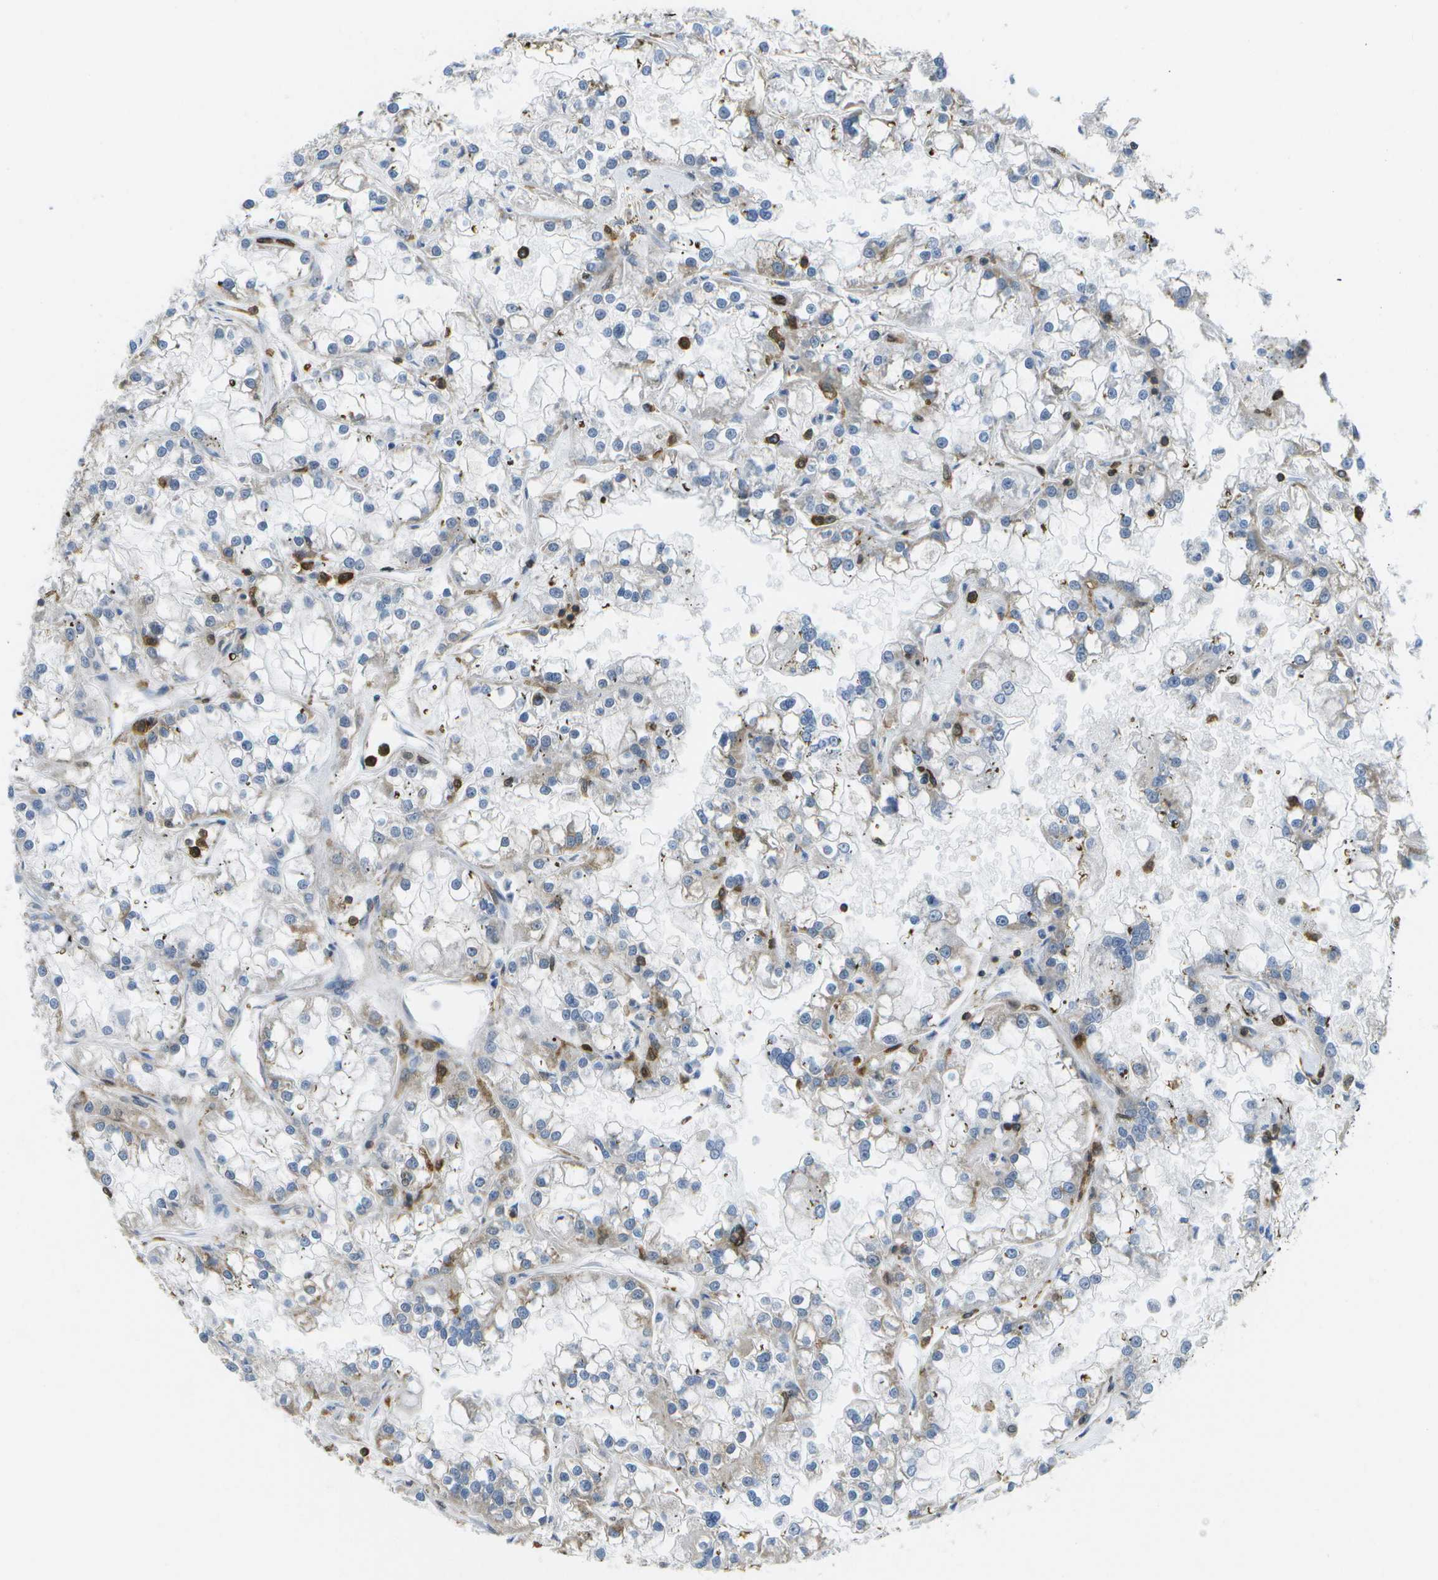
{"staining": {"intensity": "negative", "quantity": "none", "location": "none"}, "tissue": "renal cancer", "cell_type": "Tumor cells", "image_type": "cancer", "snomed": [{"axis": "morphology", "description": "Adenocarcinoma, NOS"}, {"axis": "topography", "description": "Kidney"}], "caption": "Photomicrograph shows no protein expression in tumor cells of adenocarcinoma (renal) tissue. (DAB immunohistochemistry visualized using brightfield microscopy, high magnification).", "gene": "RCSD1", "patient": {"sex": "female", "age": 52}}